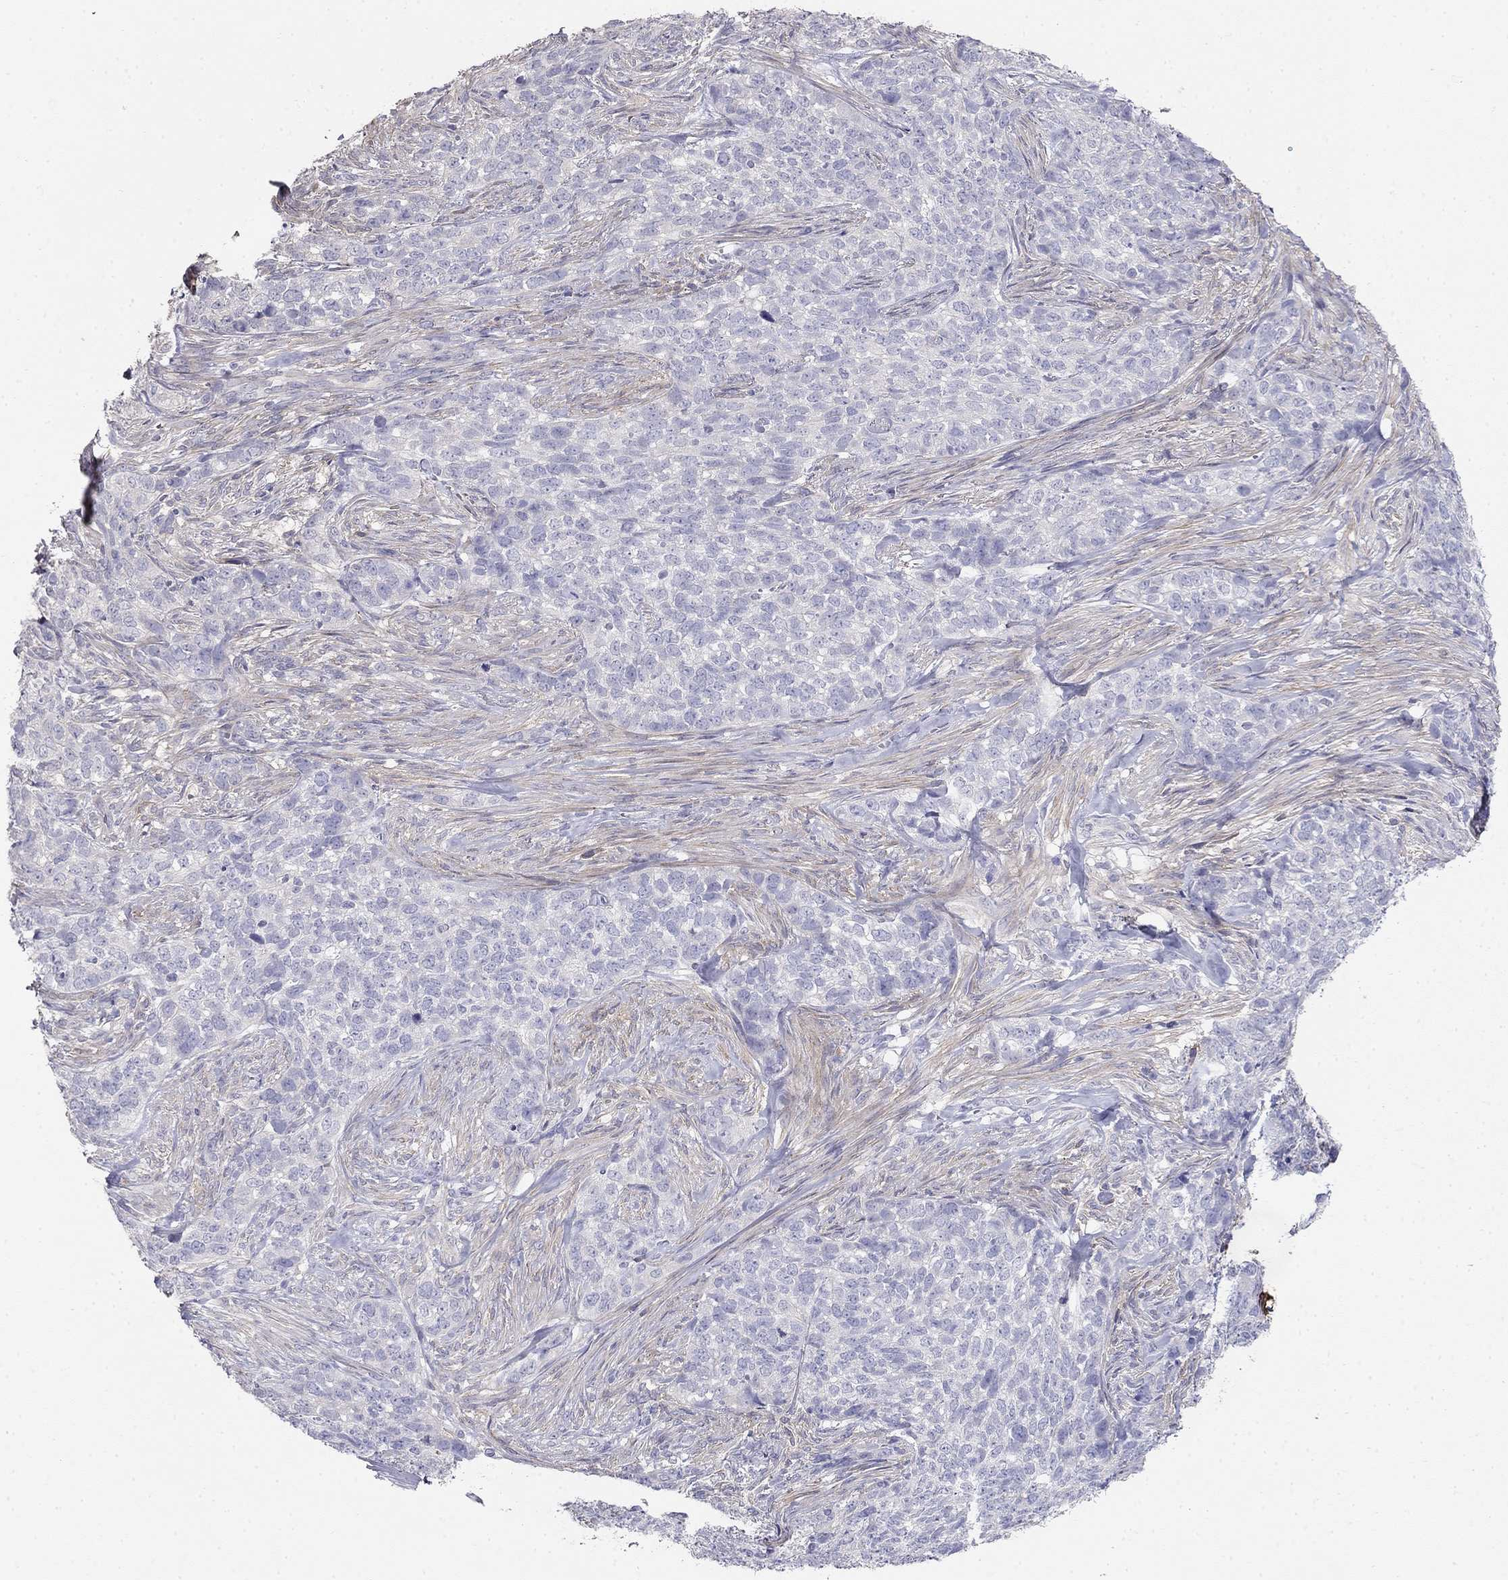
{"staining": {"intensity": "negative", "quantity": "none", "location": "none"}, "tissue": "skin cancer", "cell_type": "Tumor cells", "image_type": "cancer", "snomed": [{"axis": "morphology", "description": "Basal cell carcinoma"}, {"axis": "topography", "description": "Skin"}], "caption": "Immunohistochemistry (IHC) photomicrograph of neoplastic tissue: human skin cancer (basal cell carcinoma) stained with DAB (3,3'-diaminobenzidine) displays no significant protein staining in tumor cells.", "gene": "LY6H", "patient": {"sex": "female", "age": 69}}